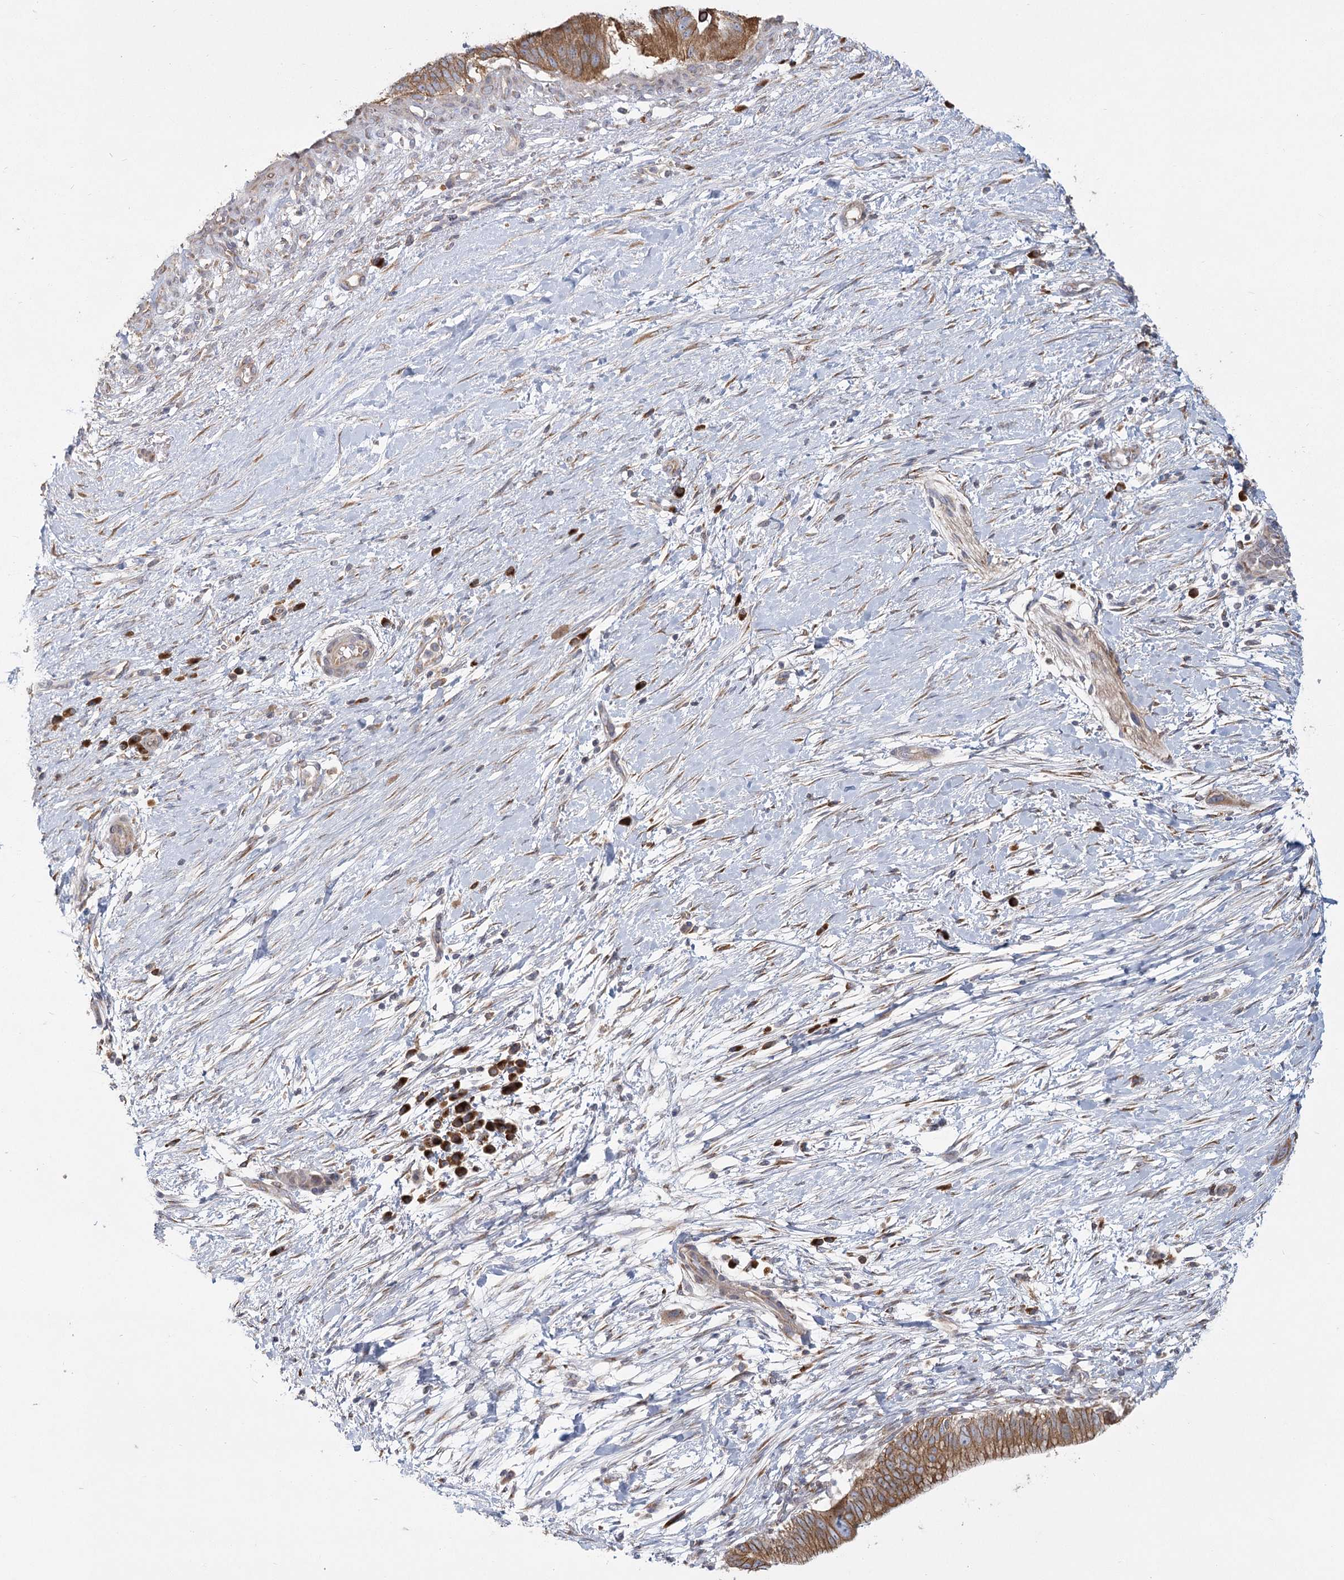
{"staining": {"intensity": "moderate", "quantity": ">75%", "location": "cytoplasmic/membranous"}, "tissue": "pancreatic cancer", "cell_type": "Tumor cells", "image_type": "cancer", "snomed": [{"axis": "morphology", "description": "Adenocarcinoma, NOS"}, {"axis": "topography", "description": "Pancreas"}], "caption": "A high-resolution histopathology image shows immunohistochemistry (IHC) staining of pancreatic adenocarcinoma, which shows moderate cytoplasmic/membranous staining in approximately >75% of tumor cells.", "gene": "CNTLN", "patient": {"sex": "male", "age": 68}}